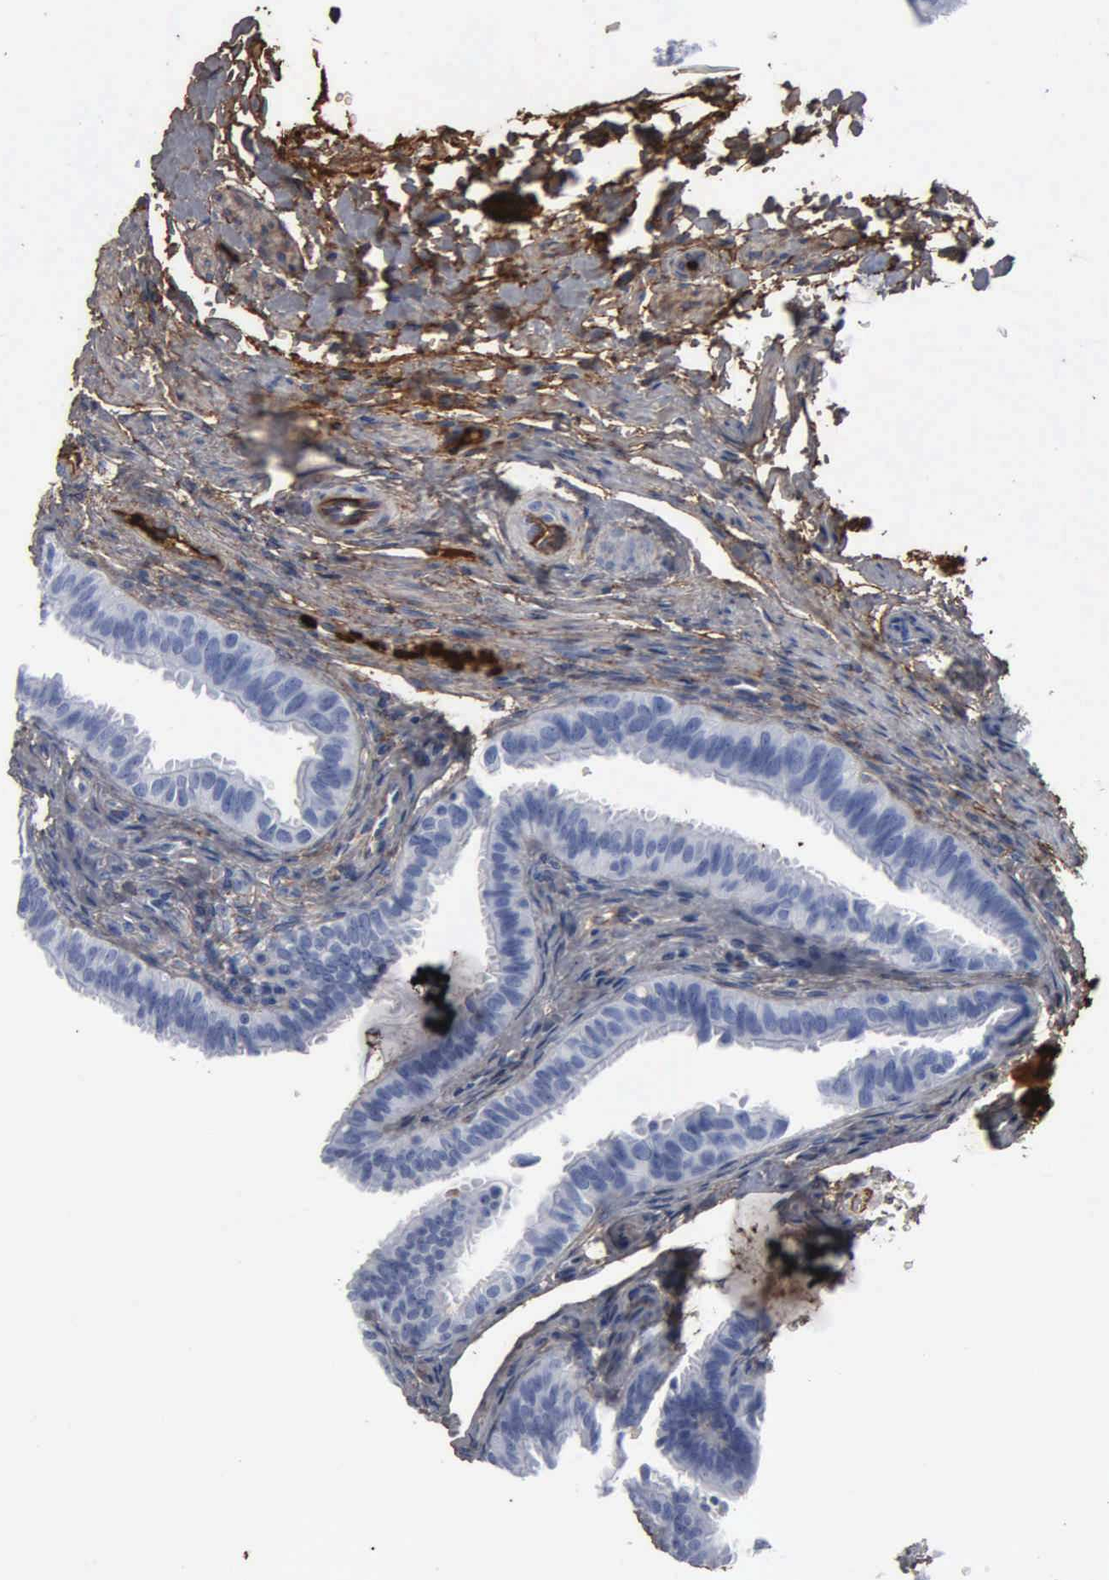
{"staining": {"intensity": "moderate", "quantity": "25%-75%", "location": "cytoplasmic/membranous"}, "tissue": "fallopian tube", "cell_type": "Glandular cells", "image_type": "normal", "snomed": [{"axis": "morphology", "description": "Normal tissue, NOS"}, {"axis": "topography", "description": "Fallopian tube"}], "caption": "Glandular cells exhibit medium levels of moderate cytoplasmic/membranous expression in about 25%-75% of cells in benign human fallopian tube. (DAB IHC with brightfield microscopy, high magnification).", "gene": "FN1", "patient": {"sex": "female", "age": 42}}